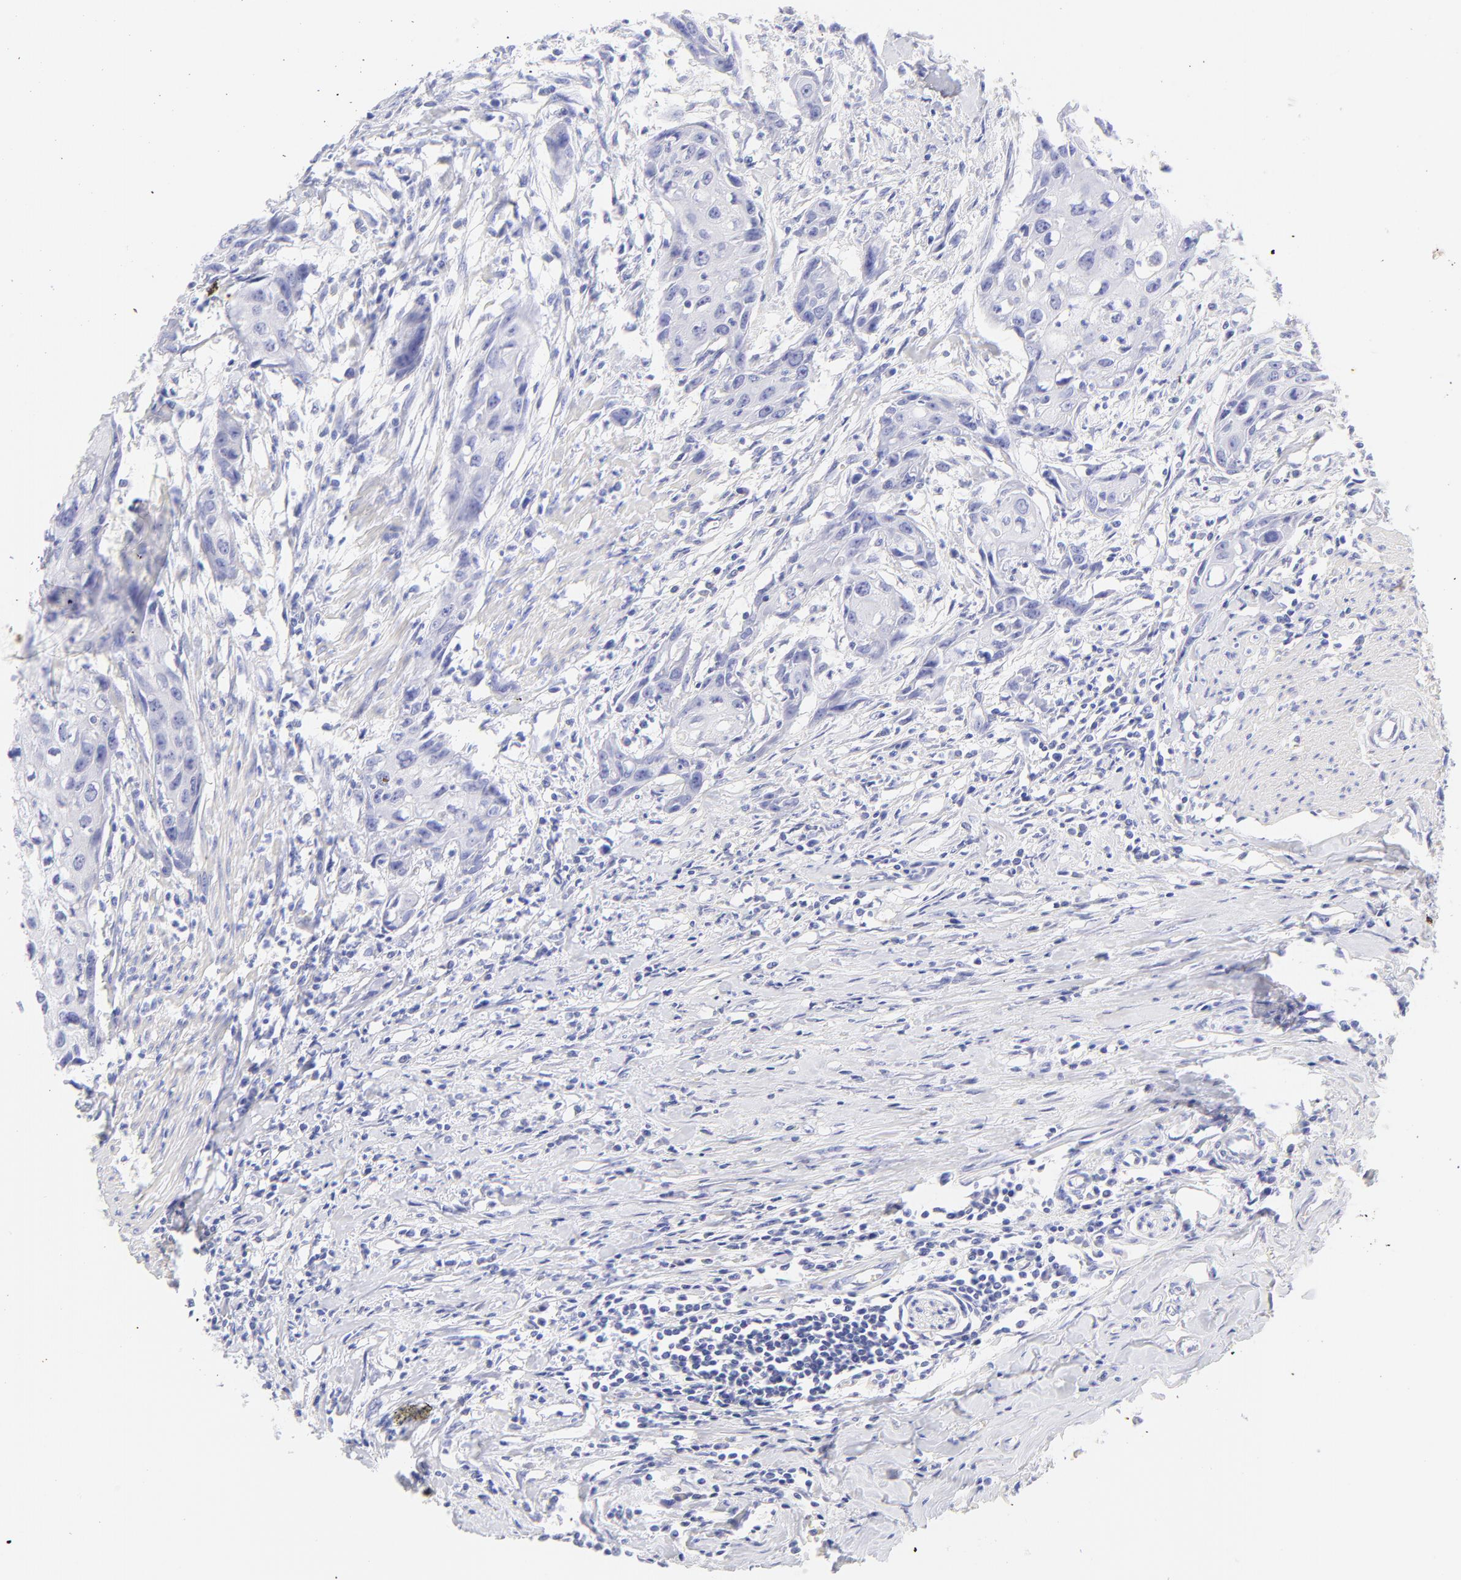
{"staining": {"intensity": "negative", "quantity": "none", "location": "none"}, "tissue": "urothelial cancer", "cell_type": "Tumor cells", "image_type": "cancer", "snomed": [{"axis": "morphology", "description": "Urothelial carcinoma, High grade"}, {"axis": "topography", "description": "Urinary bladder"}], "caption": "This is a photomicrograph of immunohistochemistry staining of urothelial carcinoma (high-grade), which shows no positivity in tumor cells. (DAB immunohistochemistry visualized using brightfield microscopy, high magnification).", "gene": "FRMPD3", "patient": {"sex": "male", "age": 54}}